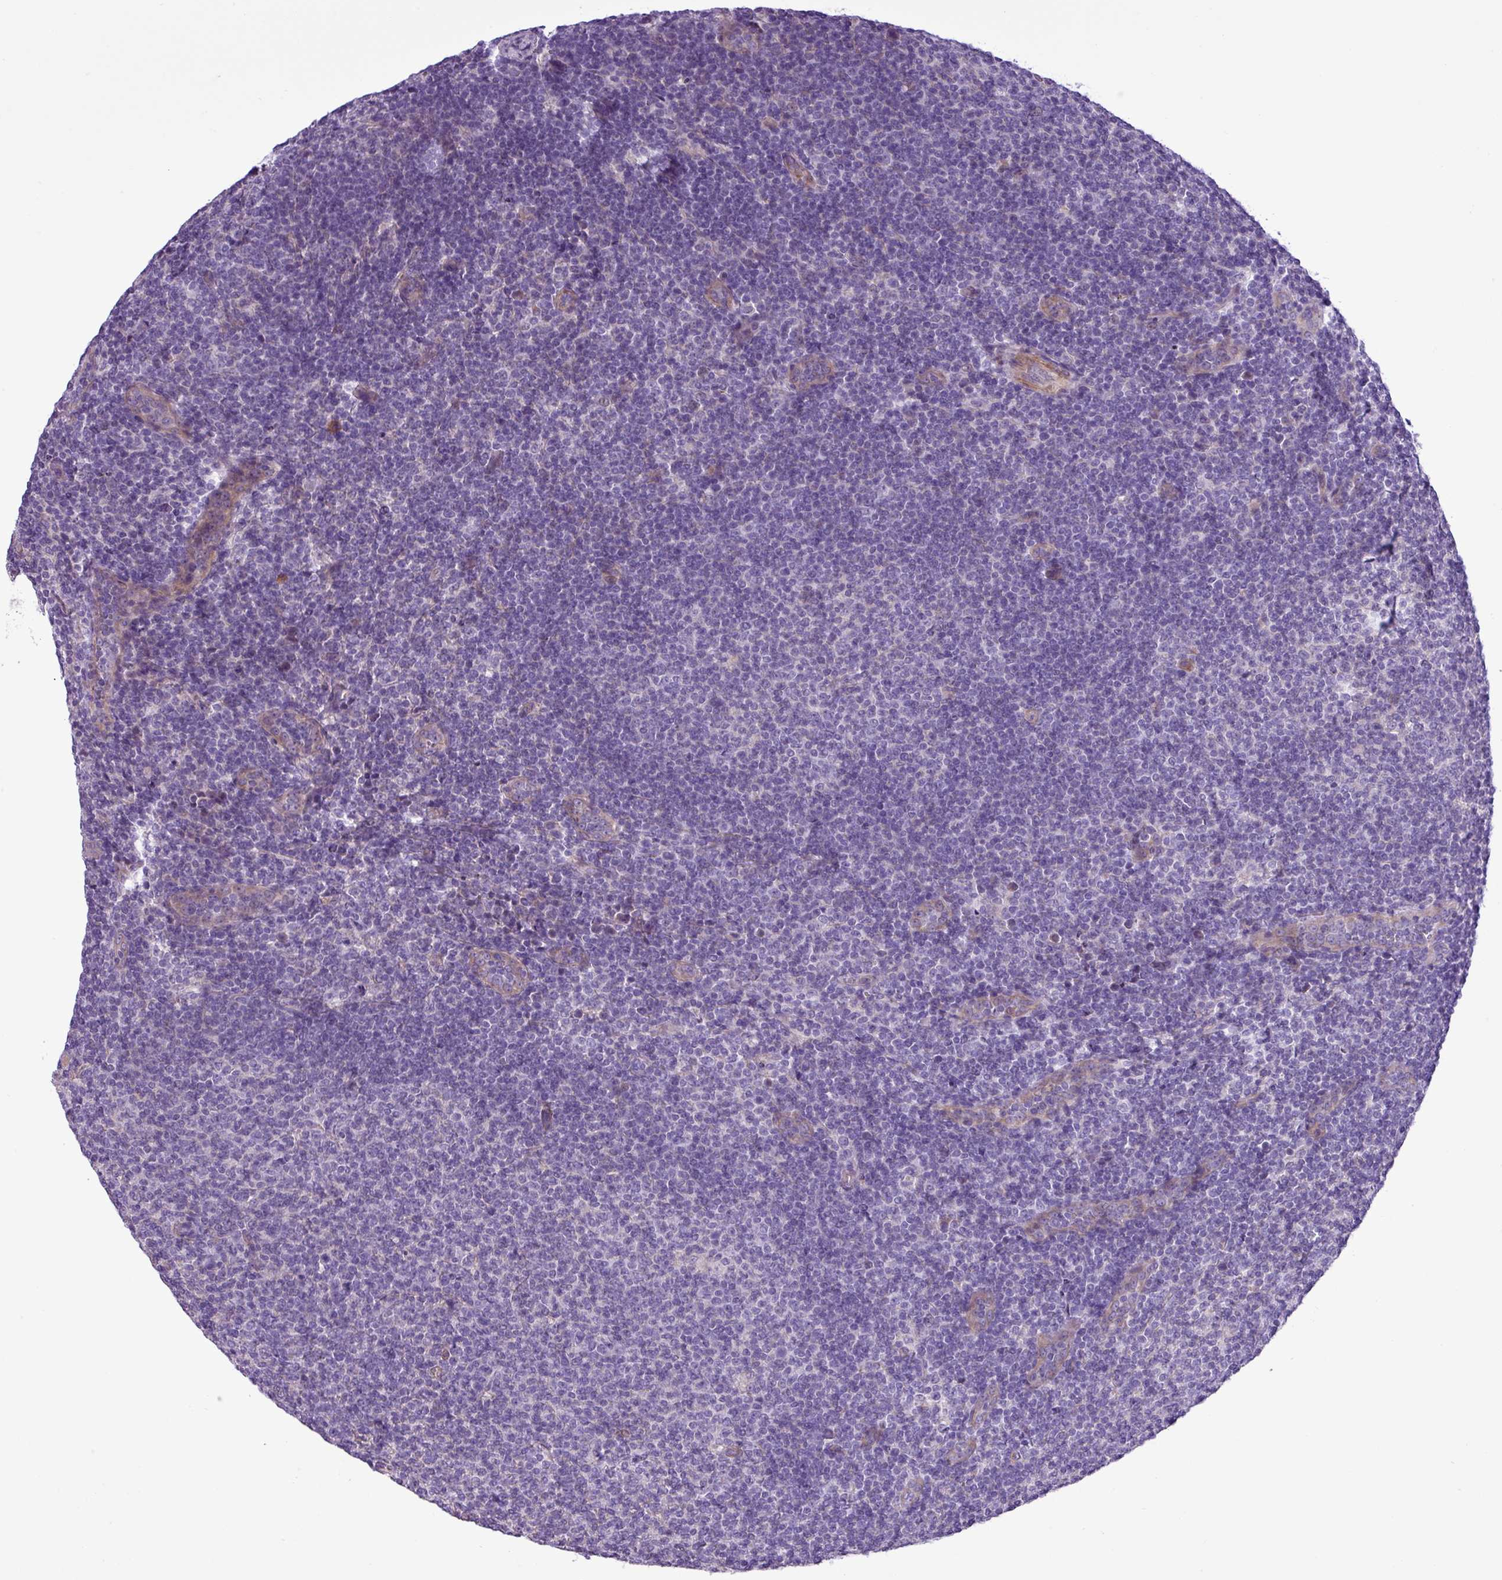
{"staining": {"intensity": "negative", "quantity": "none", "location": "none"}, "tissue": "lymphoma", "cell_type": "Tumor cells", "image_type": "cancer", "snomed": [{"axis": "morphology", "description": "Malignant lymphoma, non-Hodgkin's type, Low grade"}, {"axis": "topography", "description": "Lymph node"}], "caption": "This is an immunohistochemistry (IHC) micrograph of human lymphoma. There is no staining in tumor cells.", "gene": "C11orf91", "patient": {"sex": "male", "age": 66}}